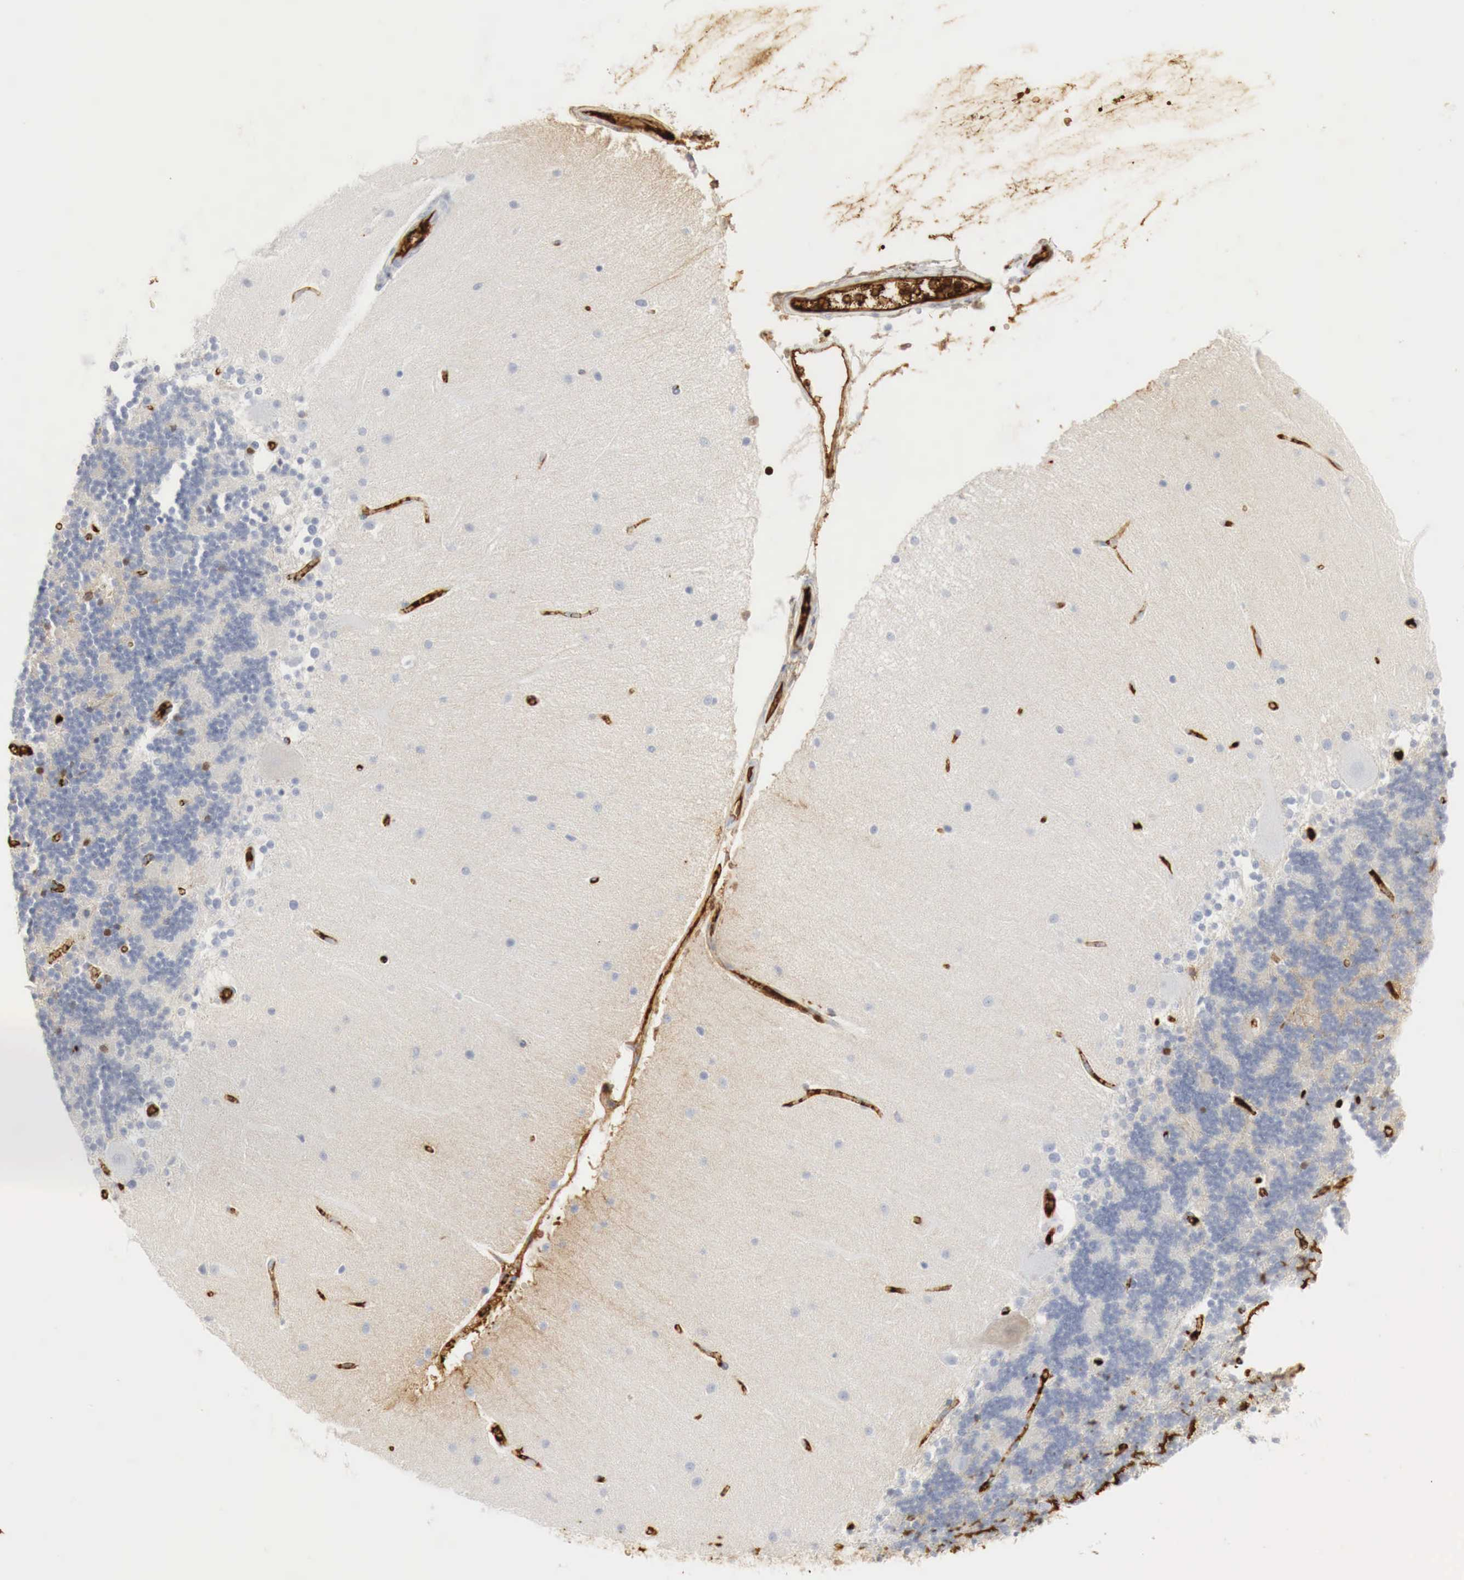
{"staining": {"intensity": "negative", "quantity": "none", "location": "none"}, "tissue": "cerebellum", "cell_type": "Cells in granular layer", "image_type": "normal", "snomed": [{"axis": "morphology", "description": "Normal tissue, NOS"}, {"axis": "topography", "description": "Cerebellum"}], "caption": "The image shows no significant positivity in cells in granular layer of cerebellum.", "gene": "IGLC3", "patient": {"sex": "female", "age": 54}}